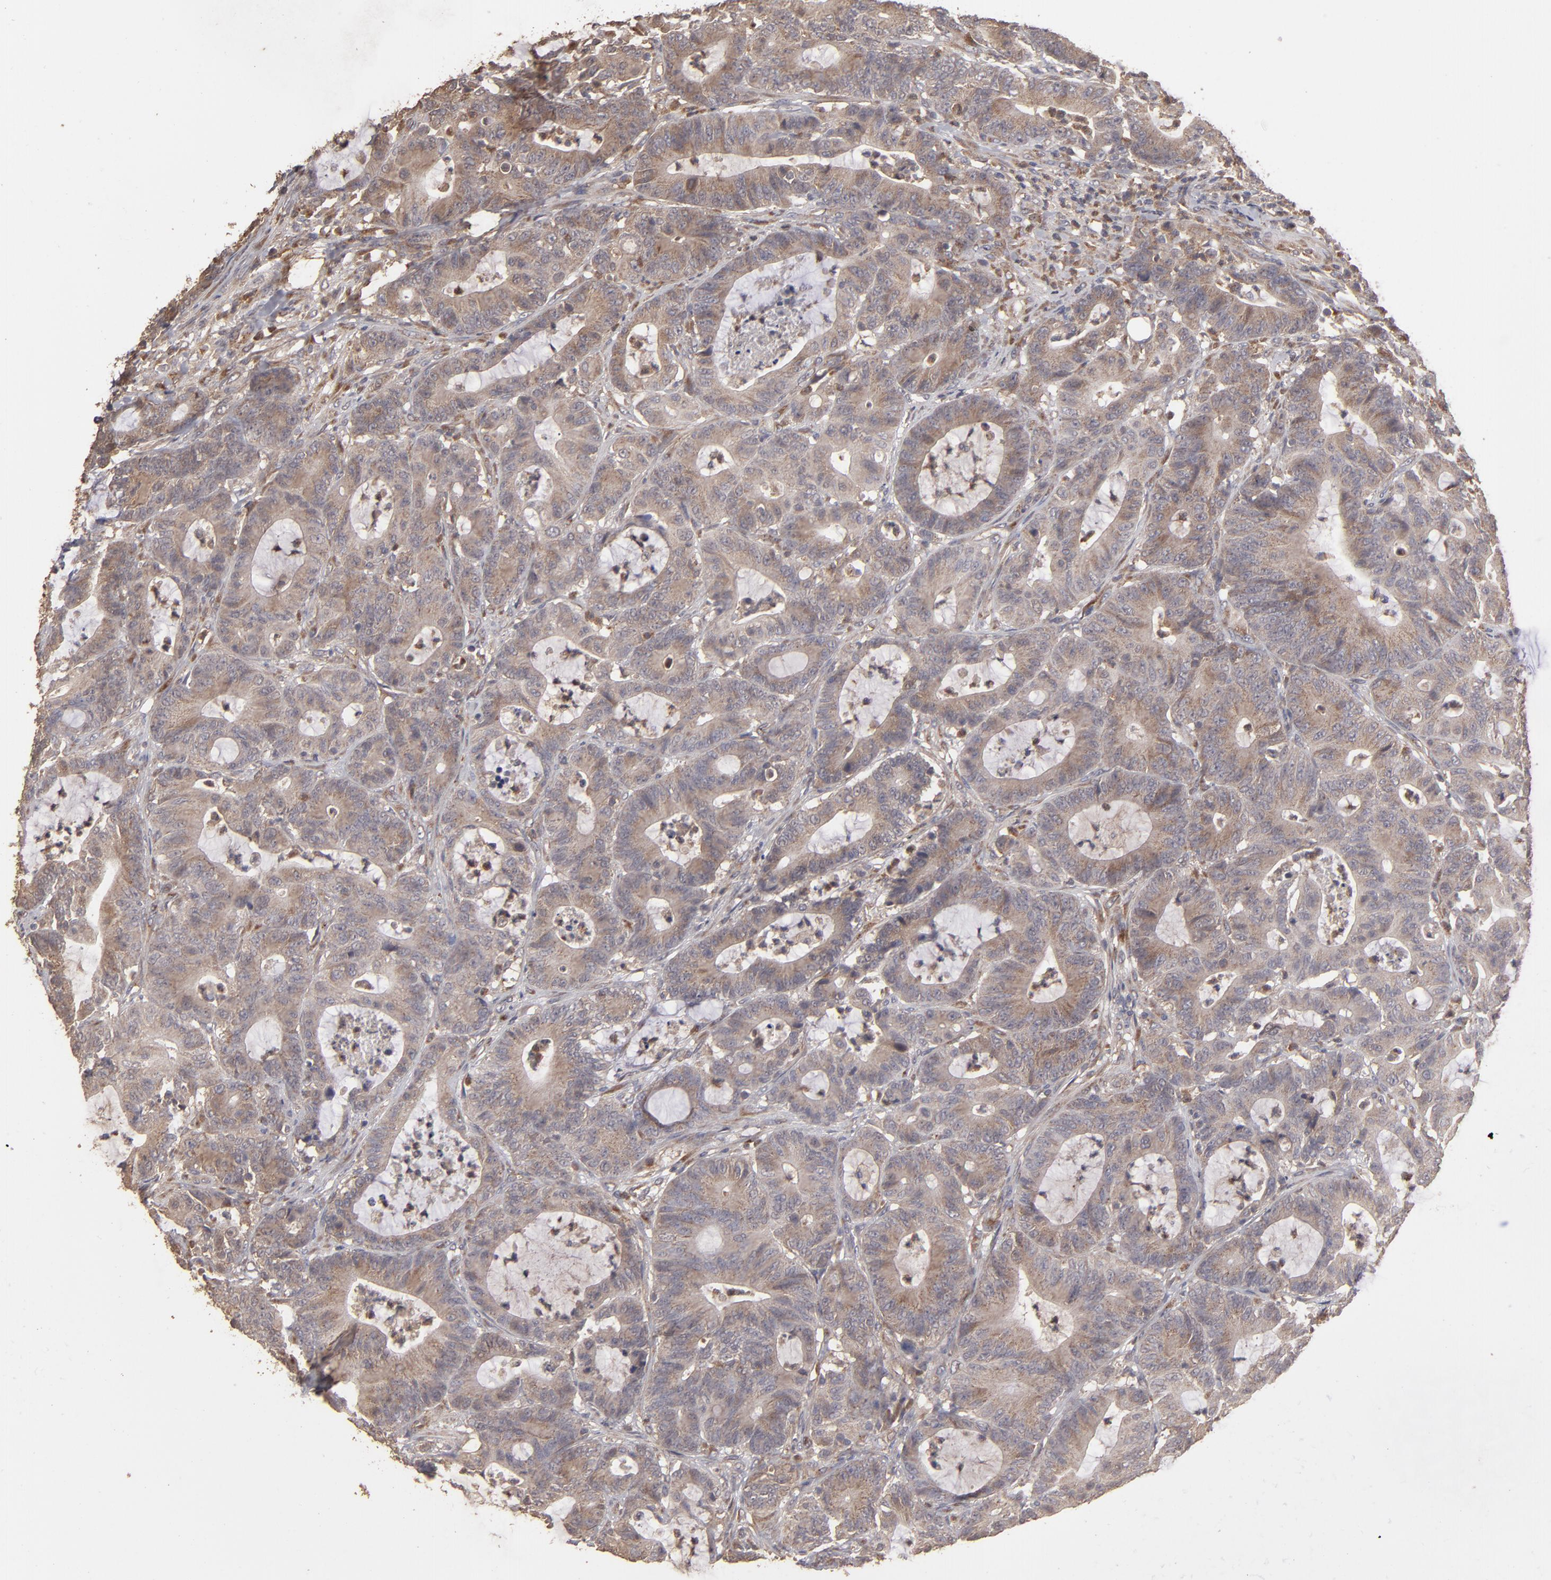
{"staining": {"intensity": "weak", "quantity": ">75%", "location": "cytoplasmic/membranous"}, "tissue": "colorectal cancer", "cell_type": "Tumor cells", "image_type": "cancer", "snomed": [{"axis": "morphology", "description": "Adenocarcinoma, NOS"}, {"axis": "topography", "description": "Colon"}], "caption": "Adenocarcinoma (colorectal) stained with DAB (3,3'-diaminobenzidine) immunohistochemistry (IHC) demonstrates low levels of weak cytoplasmic/membranous expression in about >75% of tumor cells. (DAB (3,3'-diaminobenzidine) IHC with brightfield microscopy, high magnification).", "gene": "MMP2", "patient": {"sex": "female", "age": 84}}